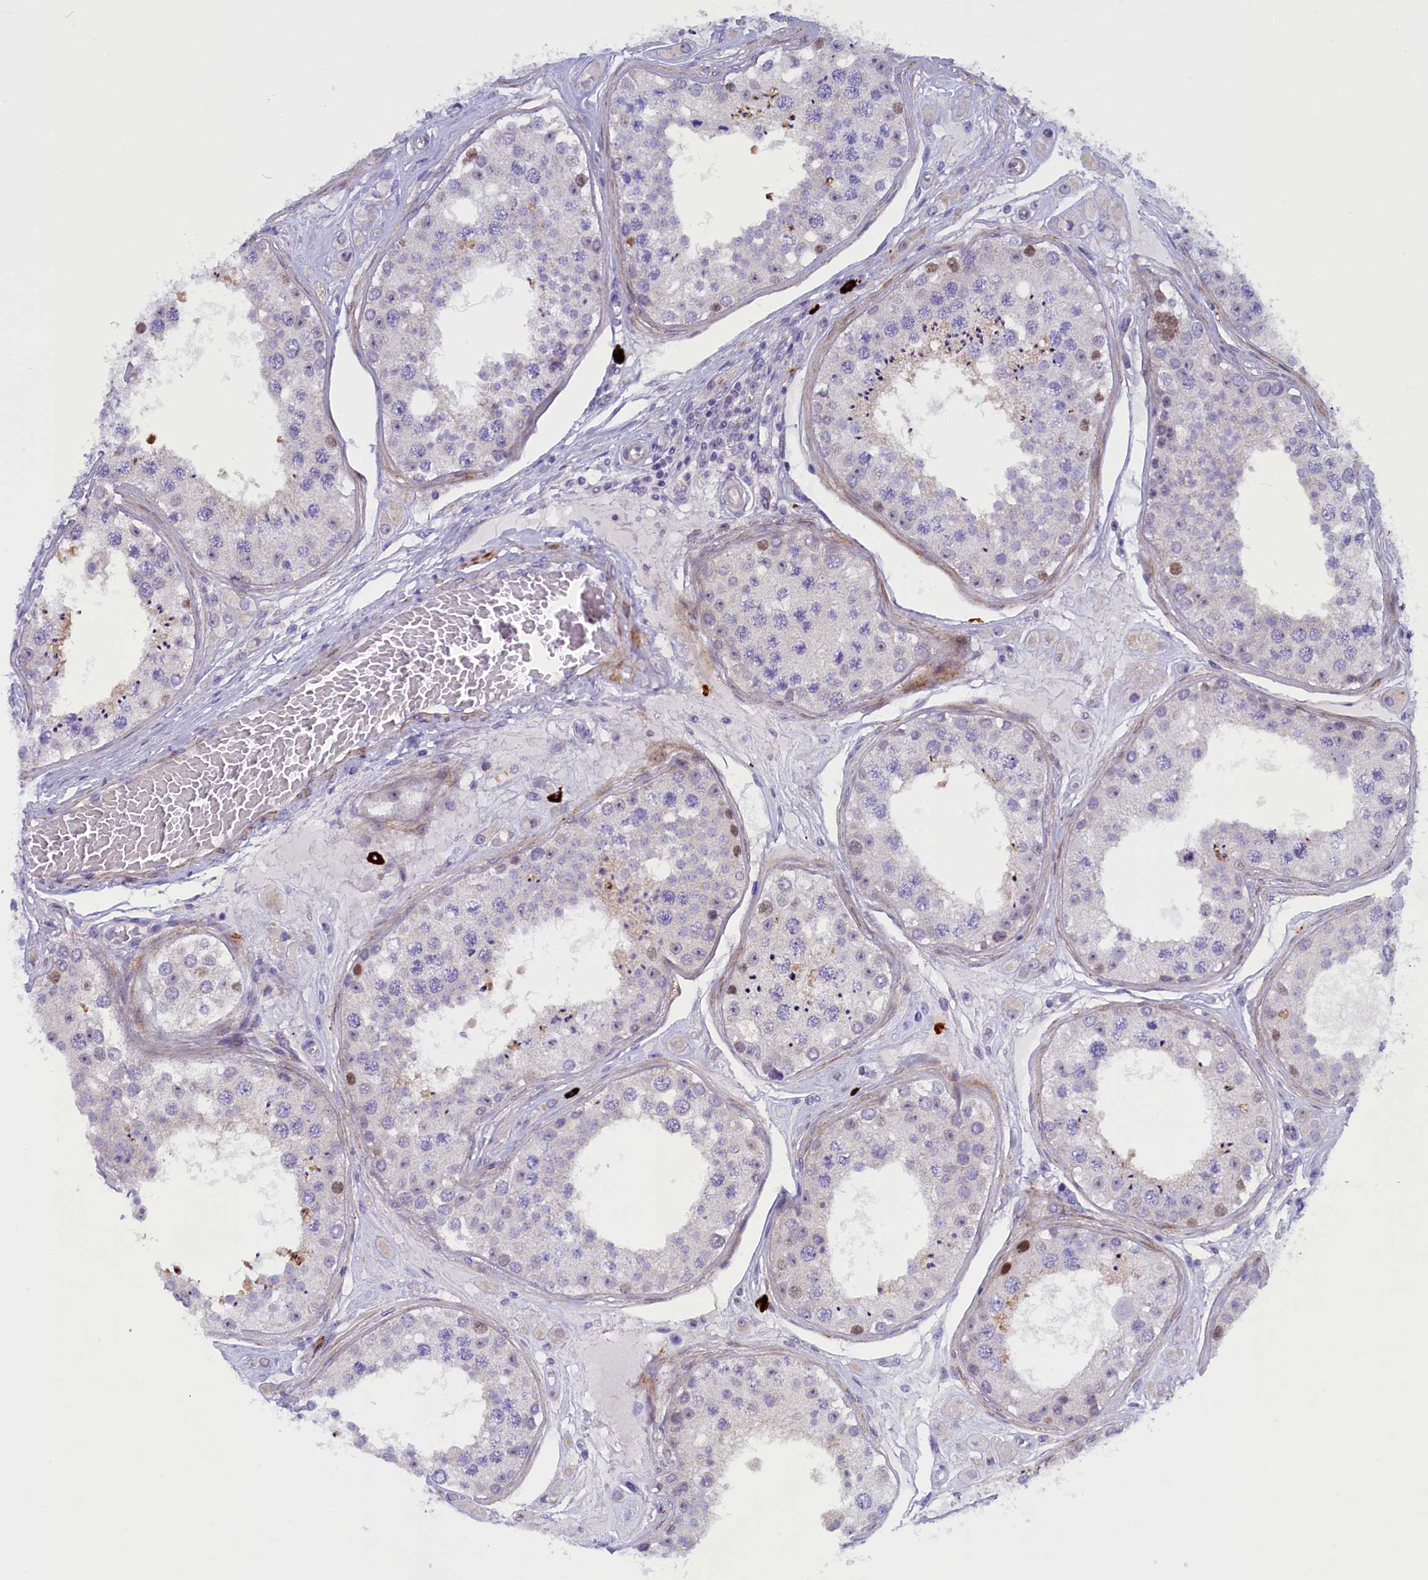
{"staining": {"intensity": "moderate", "quantity": "<25%", "location": "nuclear"}, "tissue": "testis", "cell_type": "Cells in seminiferous ducts", "image_type": "normal", "snomed": [{"axis": "morphology", "description": "Normal tissue, NOS"}, {"axis": "topography", "description": "Testis"}], "caption": "Human testis stained with a brown dye reveals moderate nuclear positive staining in about <25% of cells in seminiferous ducts.", "gene": "RTTN", "patient": {"sex": "male", "age": 25}}